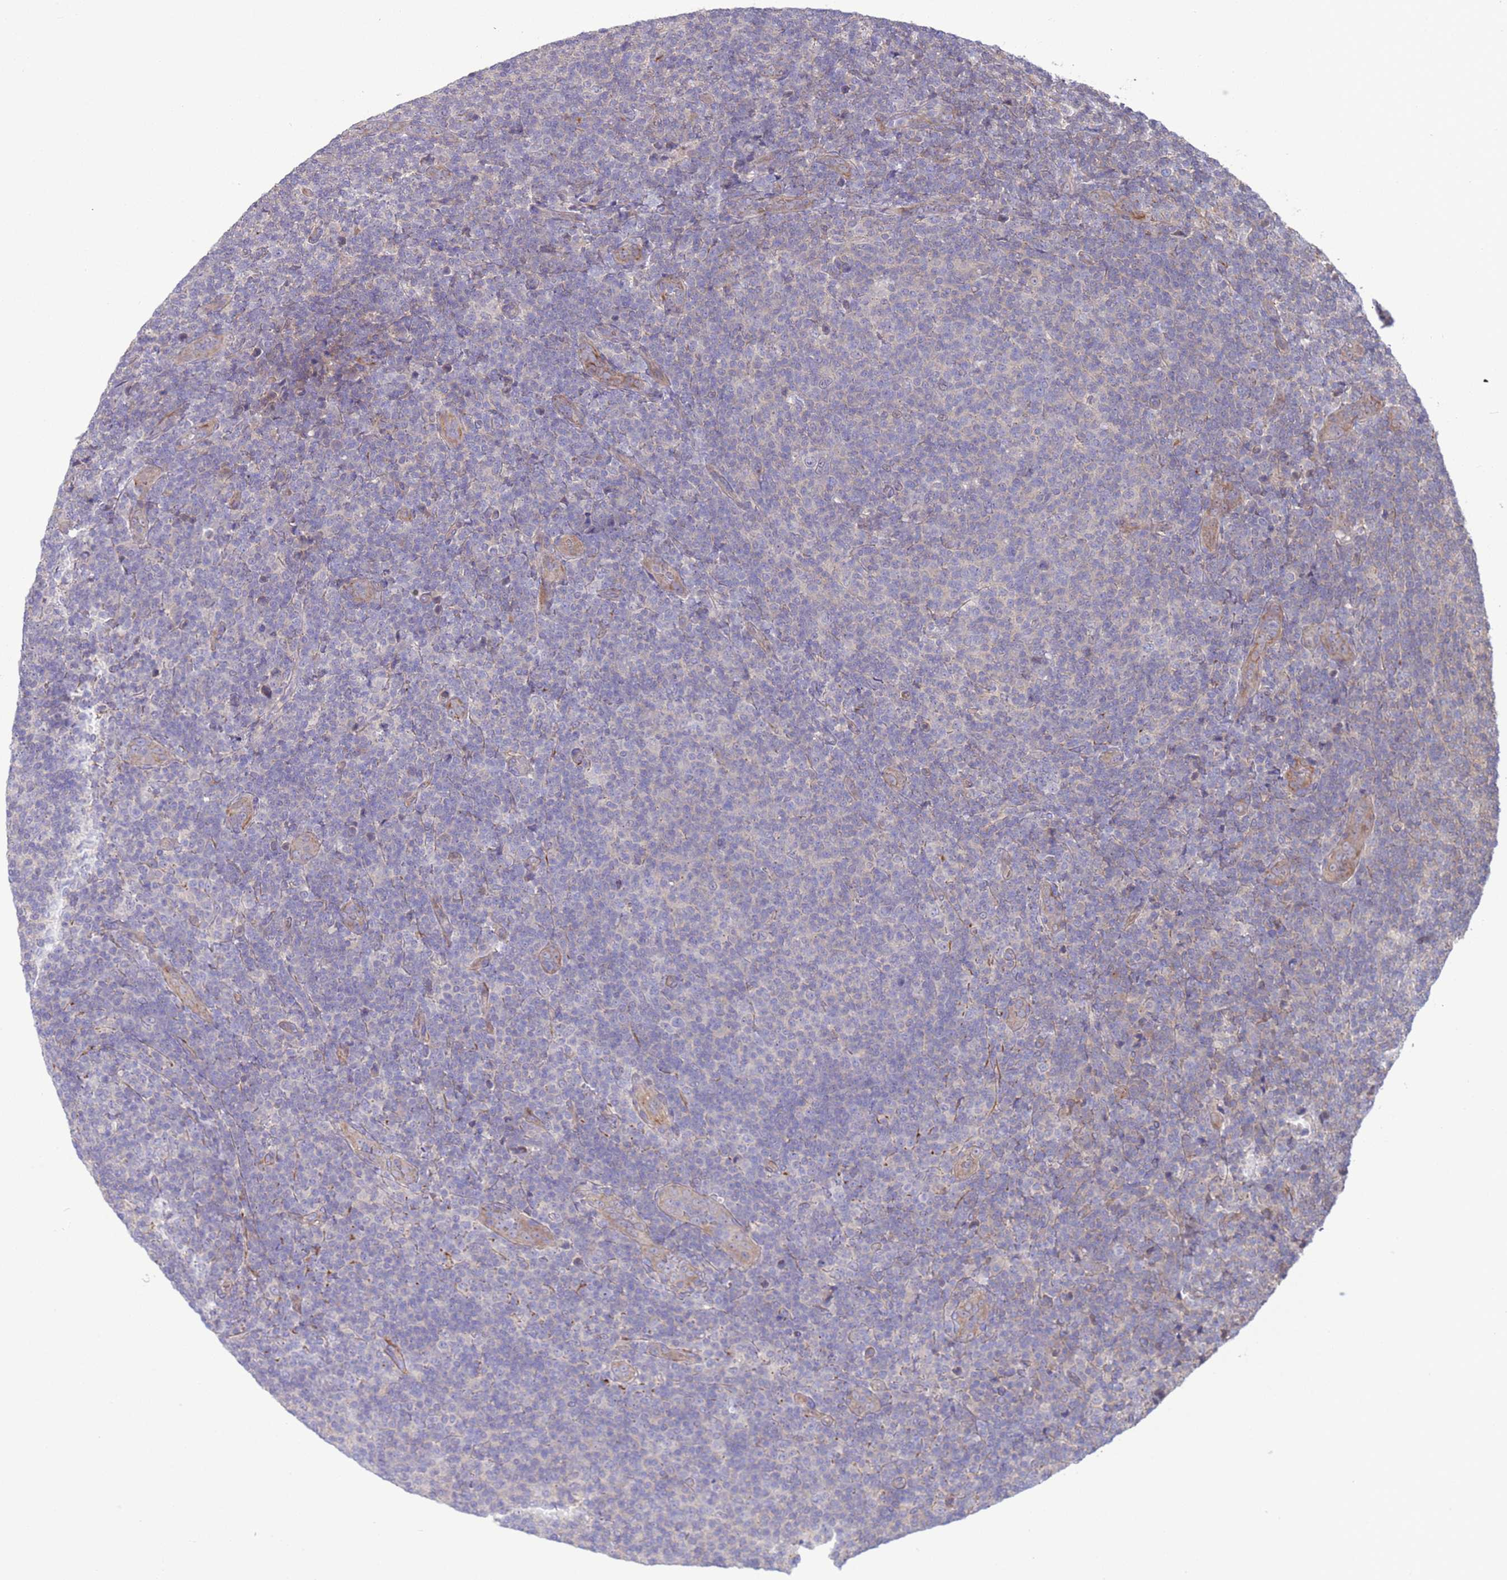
{"staining": {"intensity": "negative", "quantity": "none", "location": "none"}, "tissue": "lymphoma", "cell_type": "Tumor cells", "image_type": "cancer", "snomed": [{"axis": "morphology", "description": "Malignant lymphoma, non-Hodgkin's type, Low grade"}, {"axis": "topography", "description": "Lymph node"}], "caption": "Micrograph shows no significant protein expression in tumor cells of lymphoma.", "gene": "GJA10", "patient": {"sex": "male", "age": 66}}